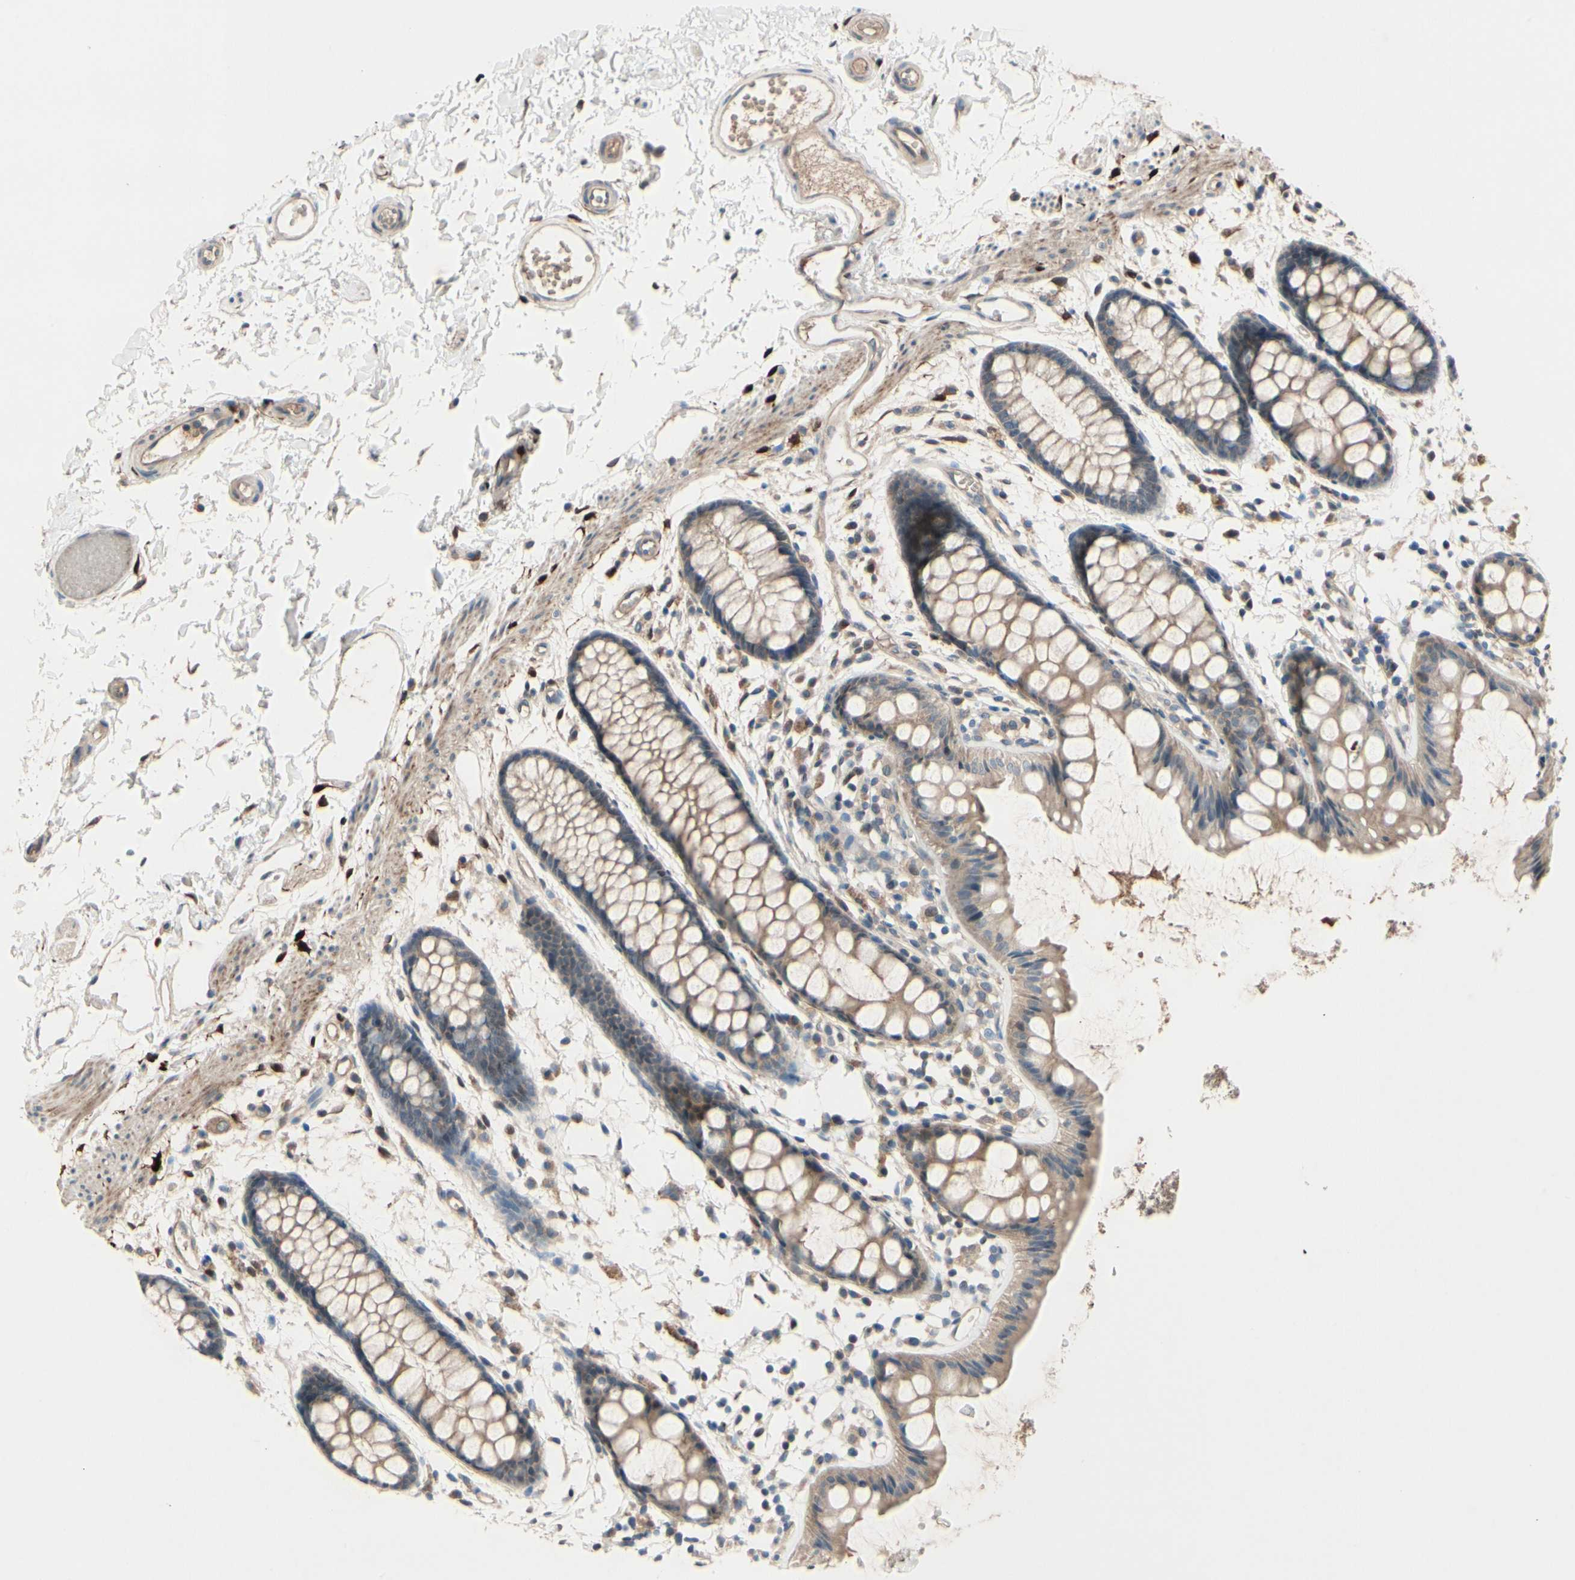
{"staining": {"intensity": "weak", "quantity": ">75%", "location": "cytoplasmic/membranous"}, "tissue": "rectum", "cell_type": "Glandular cells", "image_type": "normal", "snomed": [{"axis": "morphology", "description": "Normal tissue, NOS"}, {"axis": "topography", "description": "Rectum"}], "caption": "The micrograph demonstrates immunohistochemical staining of normal rectum. There is weak cytoplasmic/membranous expression is present in about >75% of glandular cells.", "gene": "ICAM5", "patient": {"sex": "female", "age": 66}}